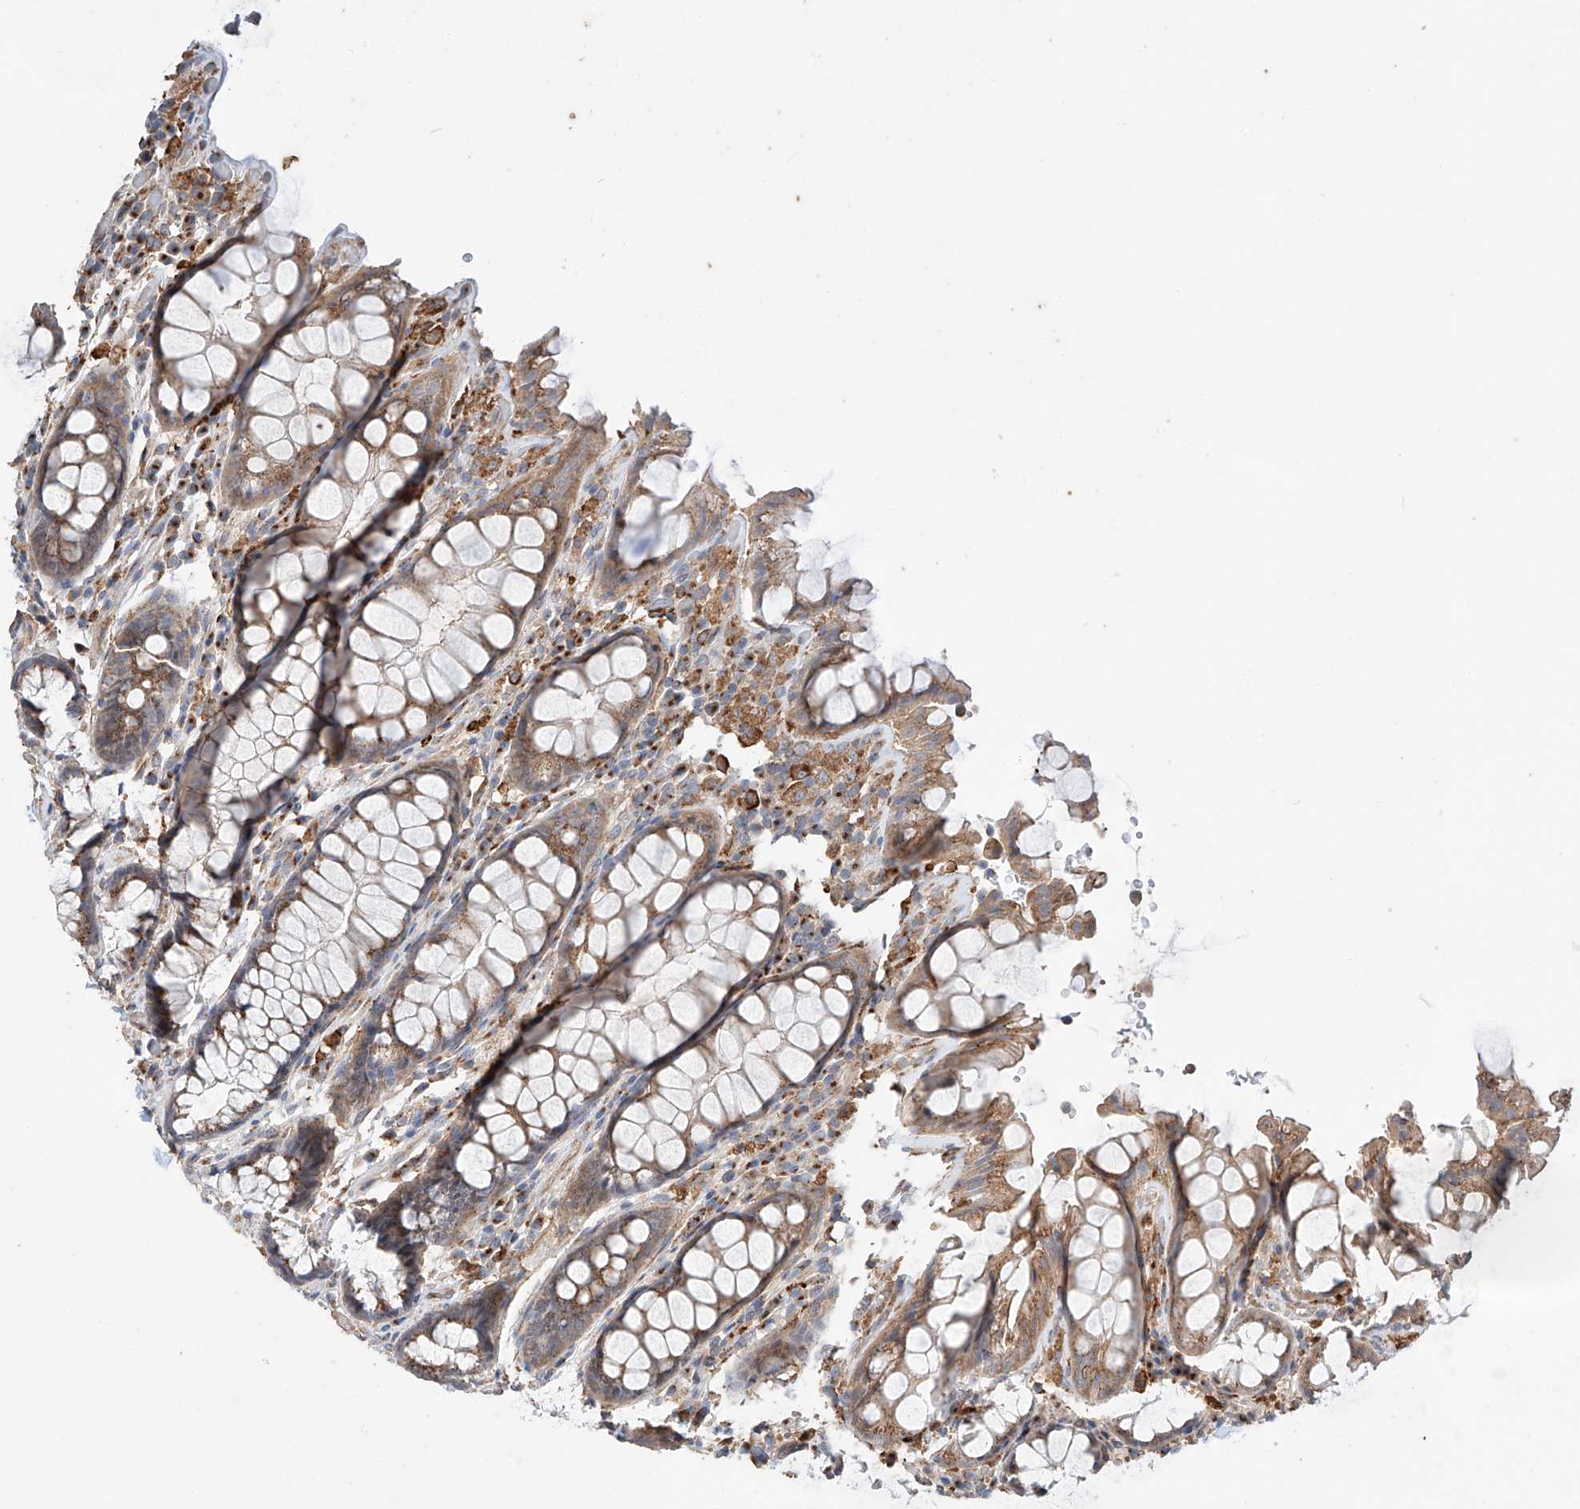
{"staining": {"intensity": "moderate", "quantity": ">75%", "location": "cytoplasmic/membranous"}, "tissue": "rectum", "cell_type": "Glandular cells", "image_type": "normal", "snomed": [{"axis": "morphology", "description": "Normal tissue, NOS"}, {"axis": "topography", "description": "Rectum"}], "caption": "The photomicrograph reveals immunohistochemical staining of normal rectum. There is moderate cytoplasmic/membranous positivity is present in approximately >75% of glandular cells.", "gene": "MOSPD1", "patient": {"sex": "male", "age": 64}}